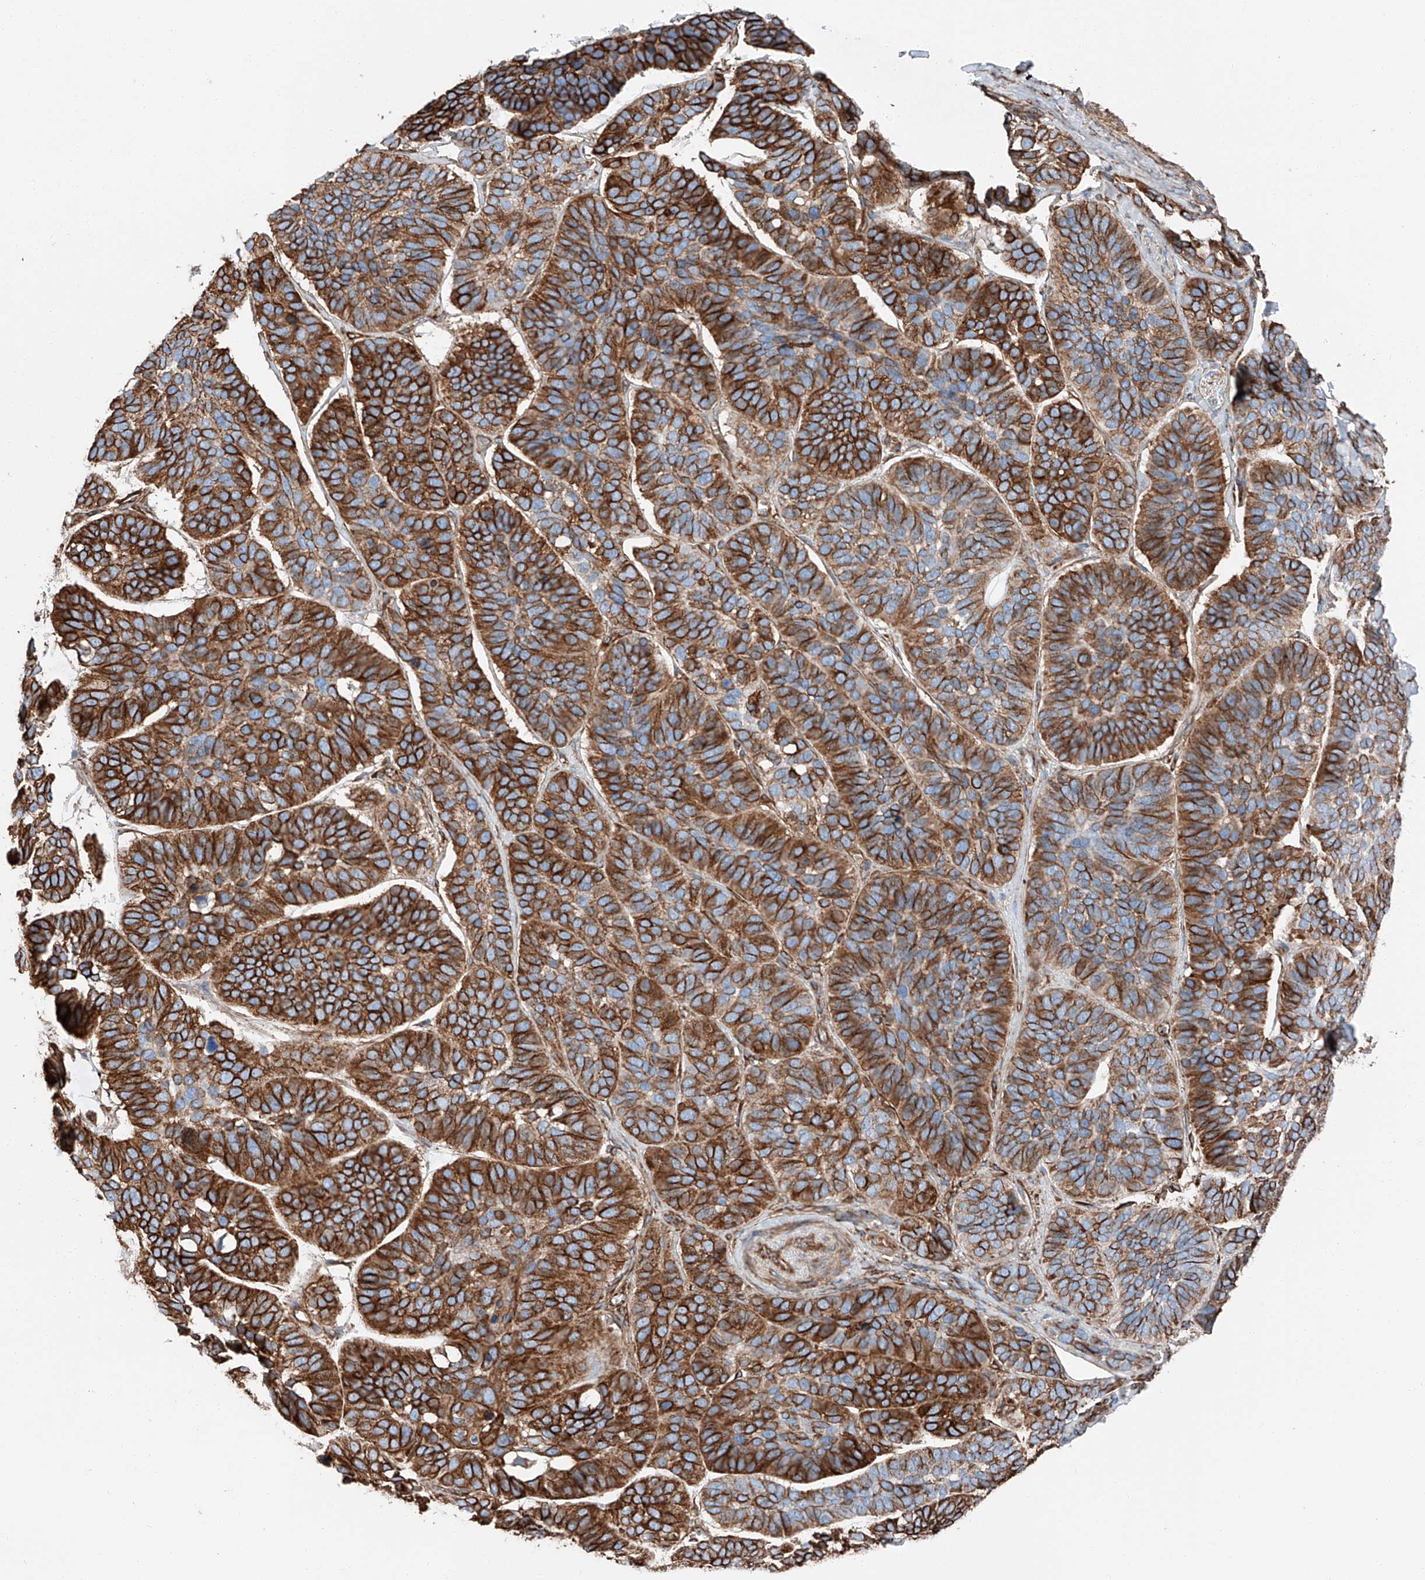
{"staining": {"intensity": "strong", "quantity": ">75%", "location": "cytoplasmic/membranous"}, "tissue": "skin cancer", "cell_type": "Tumor cells", "image_type": "cancer", "snomed": [{"axis": "morphology", "description": "Basal cell carcinoma"}, {"axis": "topography", "description": "Skin"}], "caption": "Protein staining shows strong cytoplasmic/membranous expression in approximately >75% of tumor cells in basal cell carcinoma (skin). (brown staining indicates protein expression, while blue staining denotes nuclei).", "gene": "ZNF804A", "patient": {"sex": "male", "age": 62}}